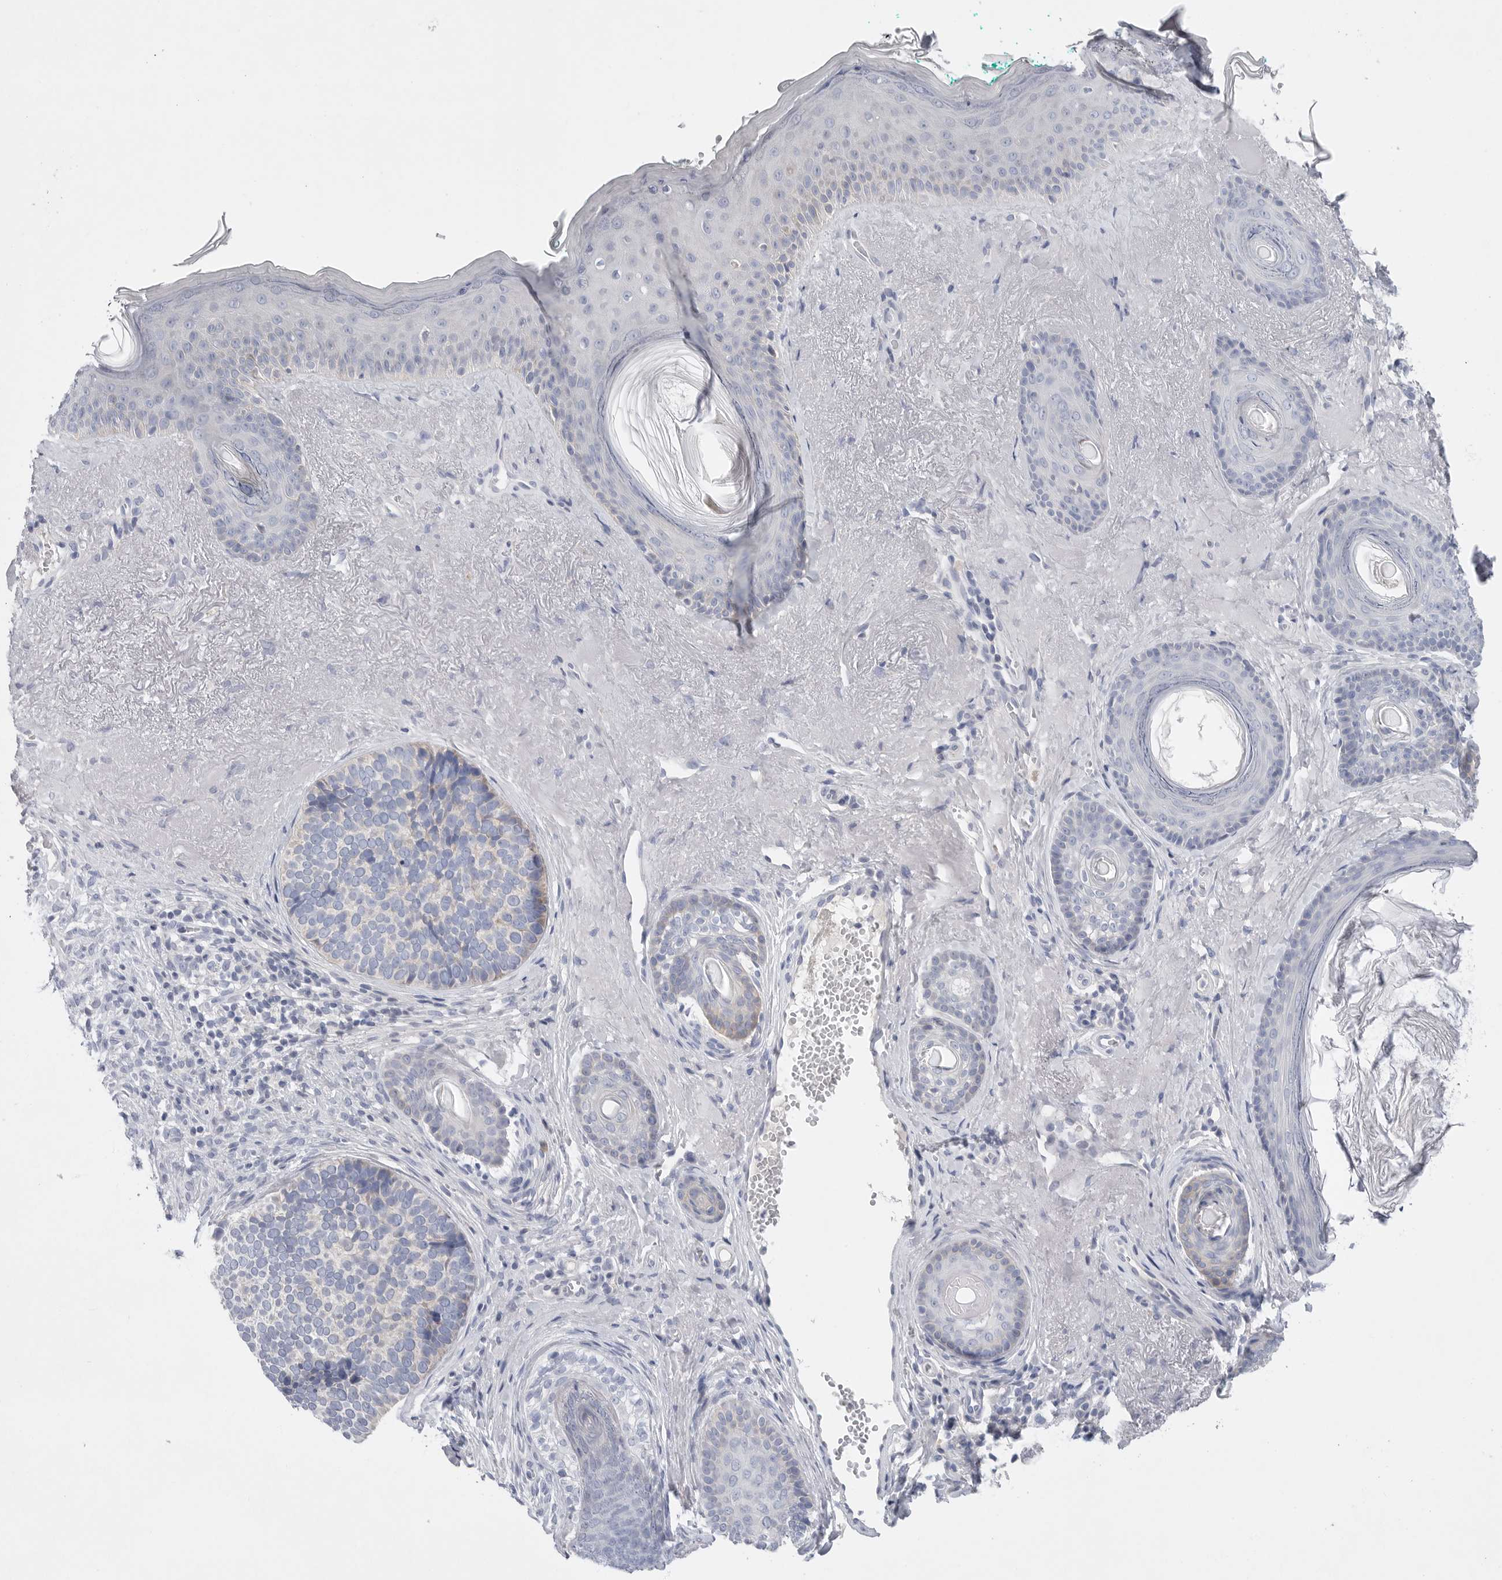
{"staining": {"intensity": "weak", "quantity": "<25%", "location": "cytoplasmic/membranous"}, "tissue": "skin cancer", "cell_type": "Tumor cells", "image_type": "cancer", "snomed": [{"axis": "morphology", "description": "Basal cell carcinoma"}, {"axis": "topography", "description": "Skin"}], "caption": "Tumor cells show no significant protein staining in basal cell carcinoma (skin).", "gene": "CAMK2B", "patient": {"sex": "male", "age": 62}}